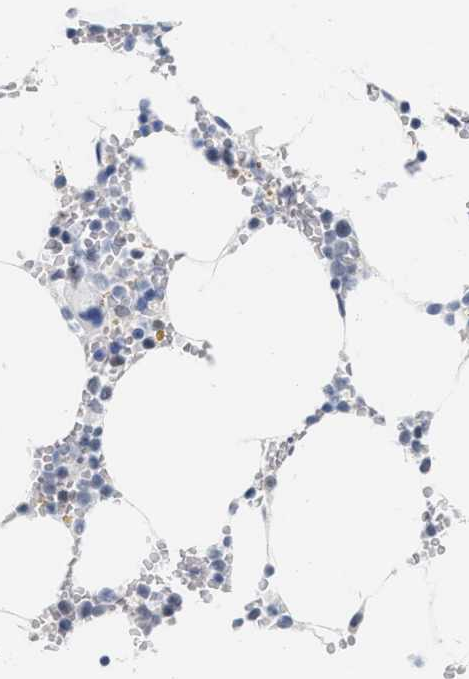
{"staining": {"intensity": "negative", "quantity": "none", "location": "none"}, "tissue": "bone marrow", "cell_type": "Hematopoietic cells", "image_type": "normal", "snomed": [{"axis": "morphology", "description": "Normal tissue, NOS"}, {"axis": "topography", "description": "Bone marrow"}], "caption": "Hematopoietic cells show no significant protein staining in benign bone marrow. Brightfield microscopy of immunohistochemistry stained with DAB (3,3'-diaminobenzidine) (brown) and hematoxylin (blue), captured at high magnification.", "gene": "XIRP1", "patient": {"sex": "male", "age": 70}}